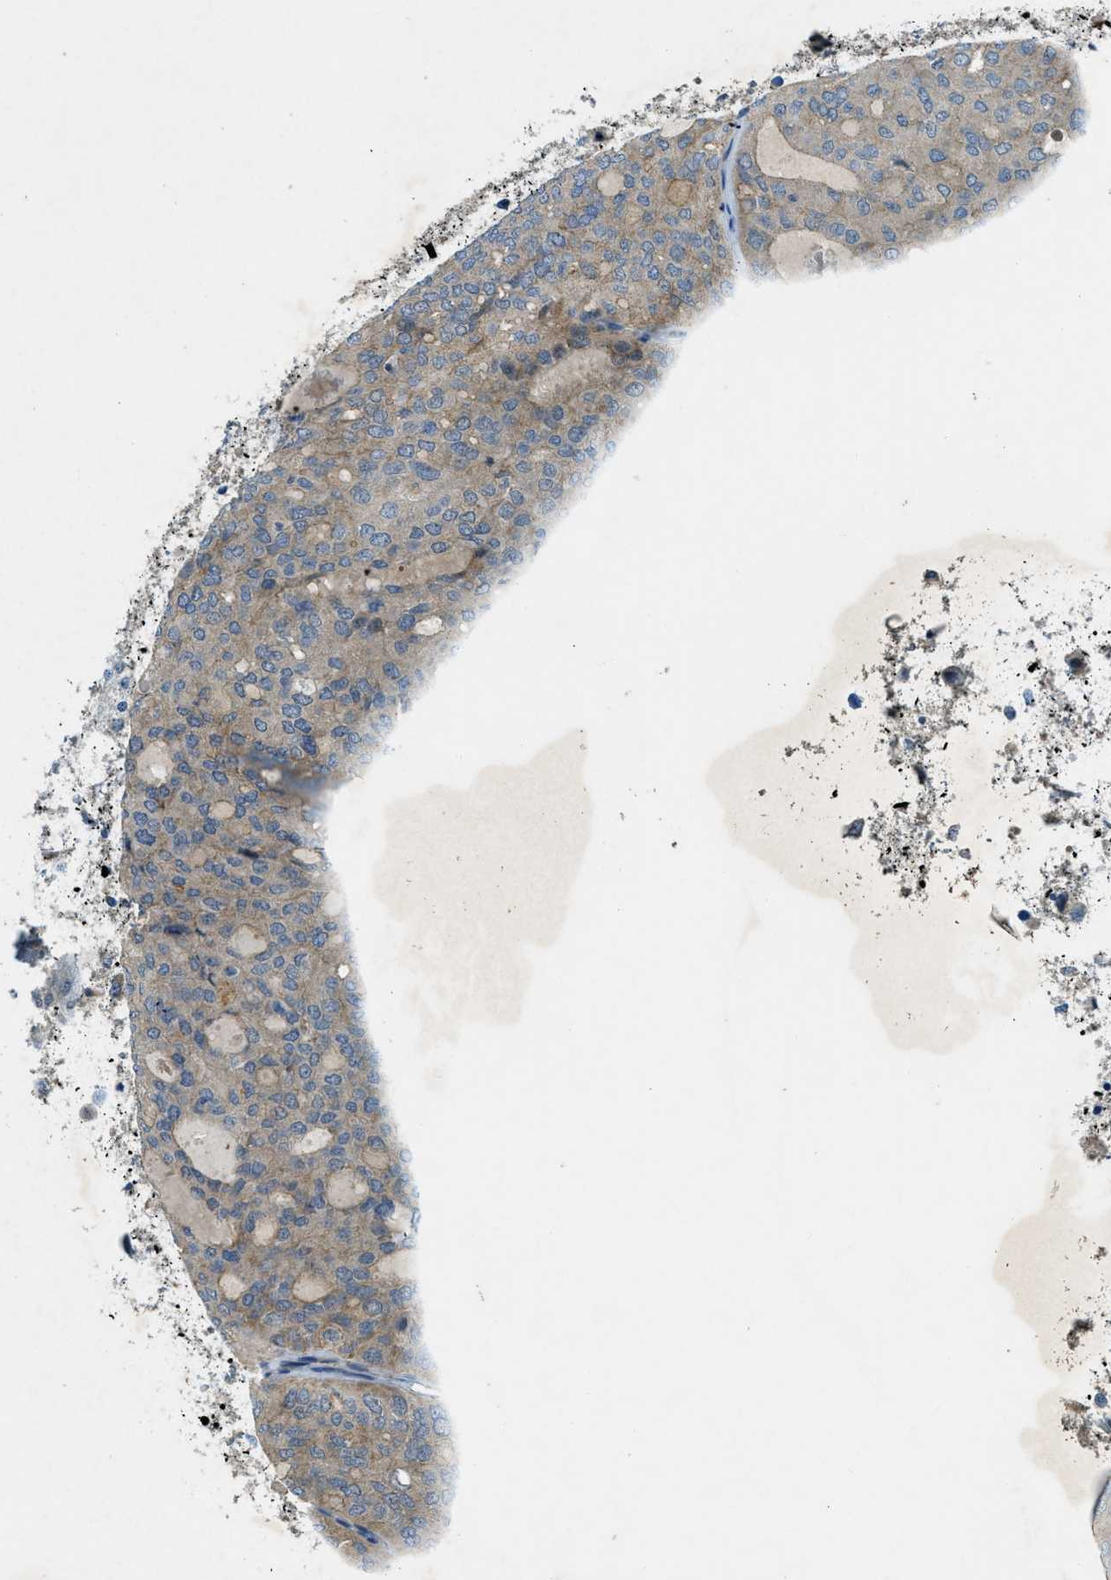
{"staining": {"intensity": "moderate", "quantity": "25%-75%", "location": "cytoplasmic/membranous"}, "tissue": "thyroid cancer", "cell_type": "Tumor cells", "image_type": "cancer", "snomed": [{"axis": "morphology", "description": "Follicular adenoma carcinoma, NOS"}, {"axis": "topography", "description": "Thyroid gland"}], "caption": "Thyroid cancer tissue displays moderate cytoplasmic/membranous staining in approximately 25%-75% of tumor cells, visualized by immunohistochemistry. The protein is shown in brown color, while the nuclei are stained blue.", "gene": "SNX14", "patient": {"sex": "male", "age": 75}}